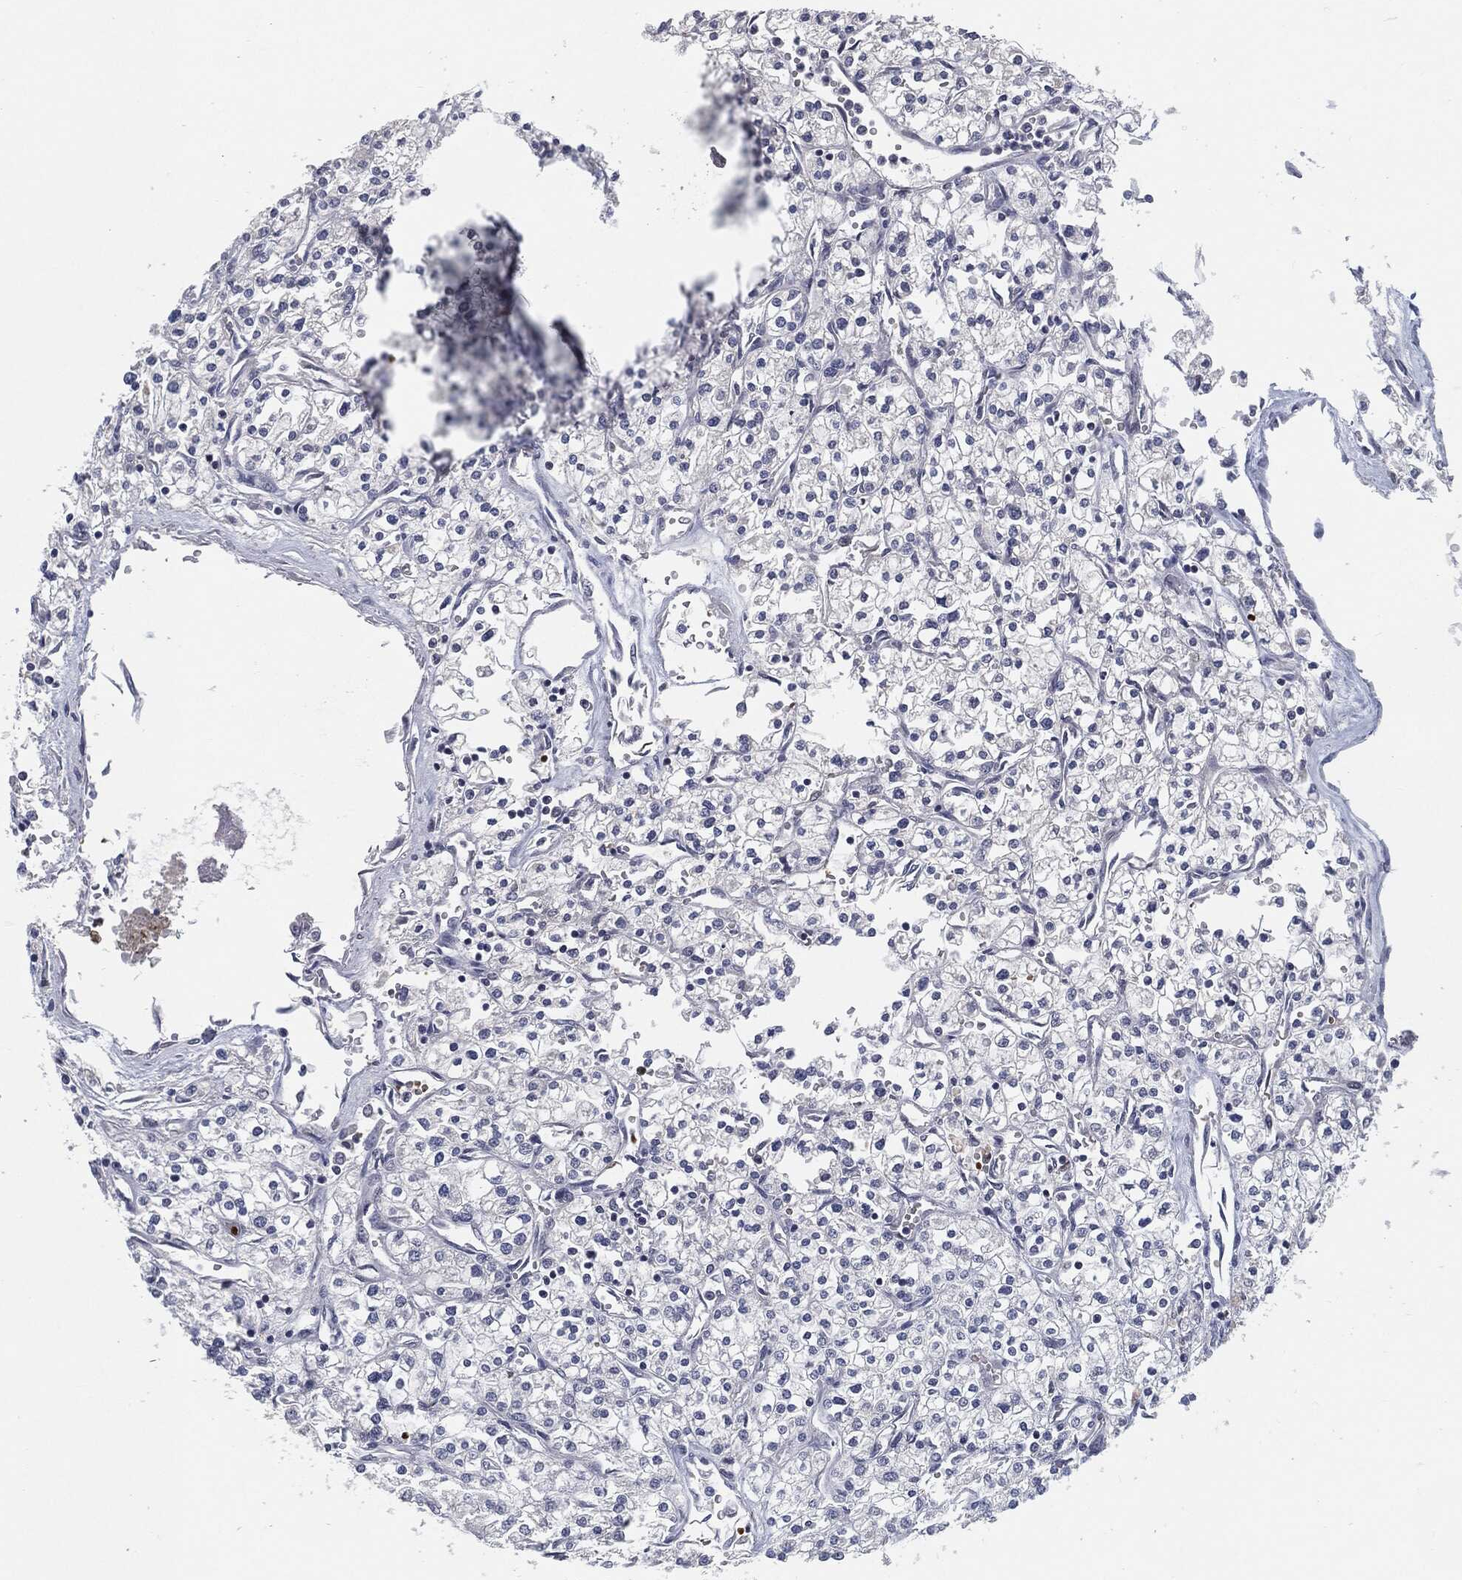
{"staining": {"intensity": "negative", "quantity": "none", "location": "none"}, "tissue": "renal cancer", "cell_type": "Tumor cells", "image_type": "cancer", "snomed": [{"axis": "morphology", "description": "Adenocarcinoma, NOS"}, {"axis": "topography", "description": "Kidney"}], "caption": "Renal cancer (adenocarcinoma) was stained to show a protein in brown. There is no significant positivity in tumor cells.", "gene": "ANXA1", "patient": {"sex": "male", "age": 80}}